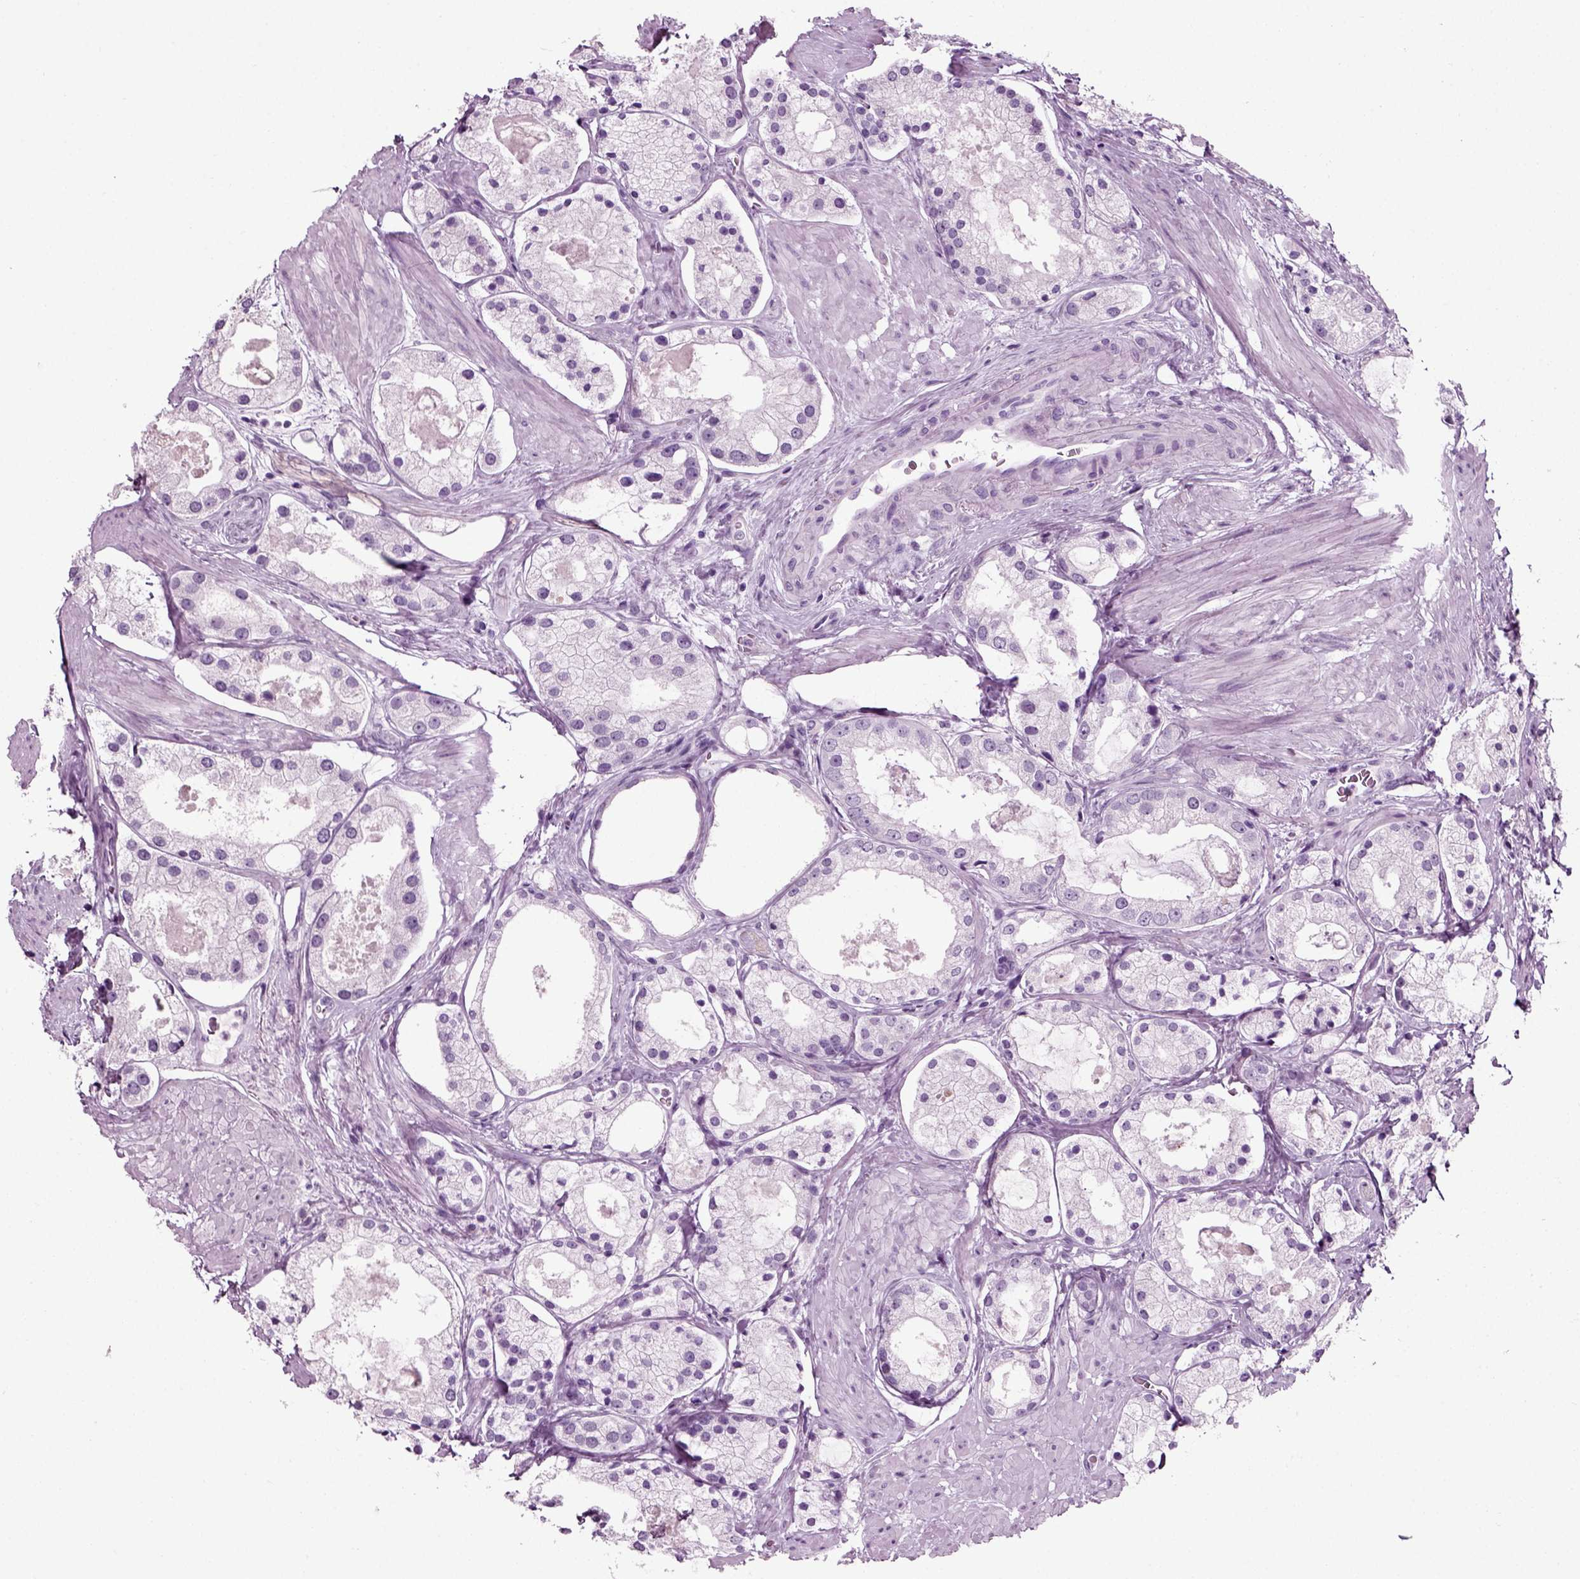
{"staining": {"intensity": "negative", "quantity": "none", "location": "none"}, "tissue": "prostate cancer", "cell_type": "Tumor cells", "image_type": "cancer", "snomed": [{"axis": "morphology", "description": "Adenocarcinoma, NOS"}, {"axis": "morphology", "description": "Adenocarcinoma, High grade"}, {"axis": "topography", "description": "Prostate"}], "caption": "The histopathology image shows no significant expression in tumor cells of prostate cancer.", "gene": "SLC26A8", "patient": {"sex": "male", "age": 64}}